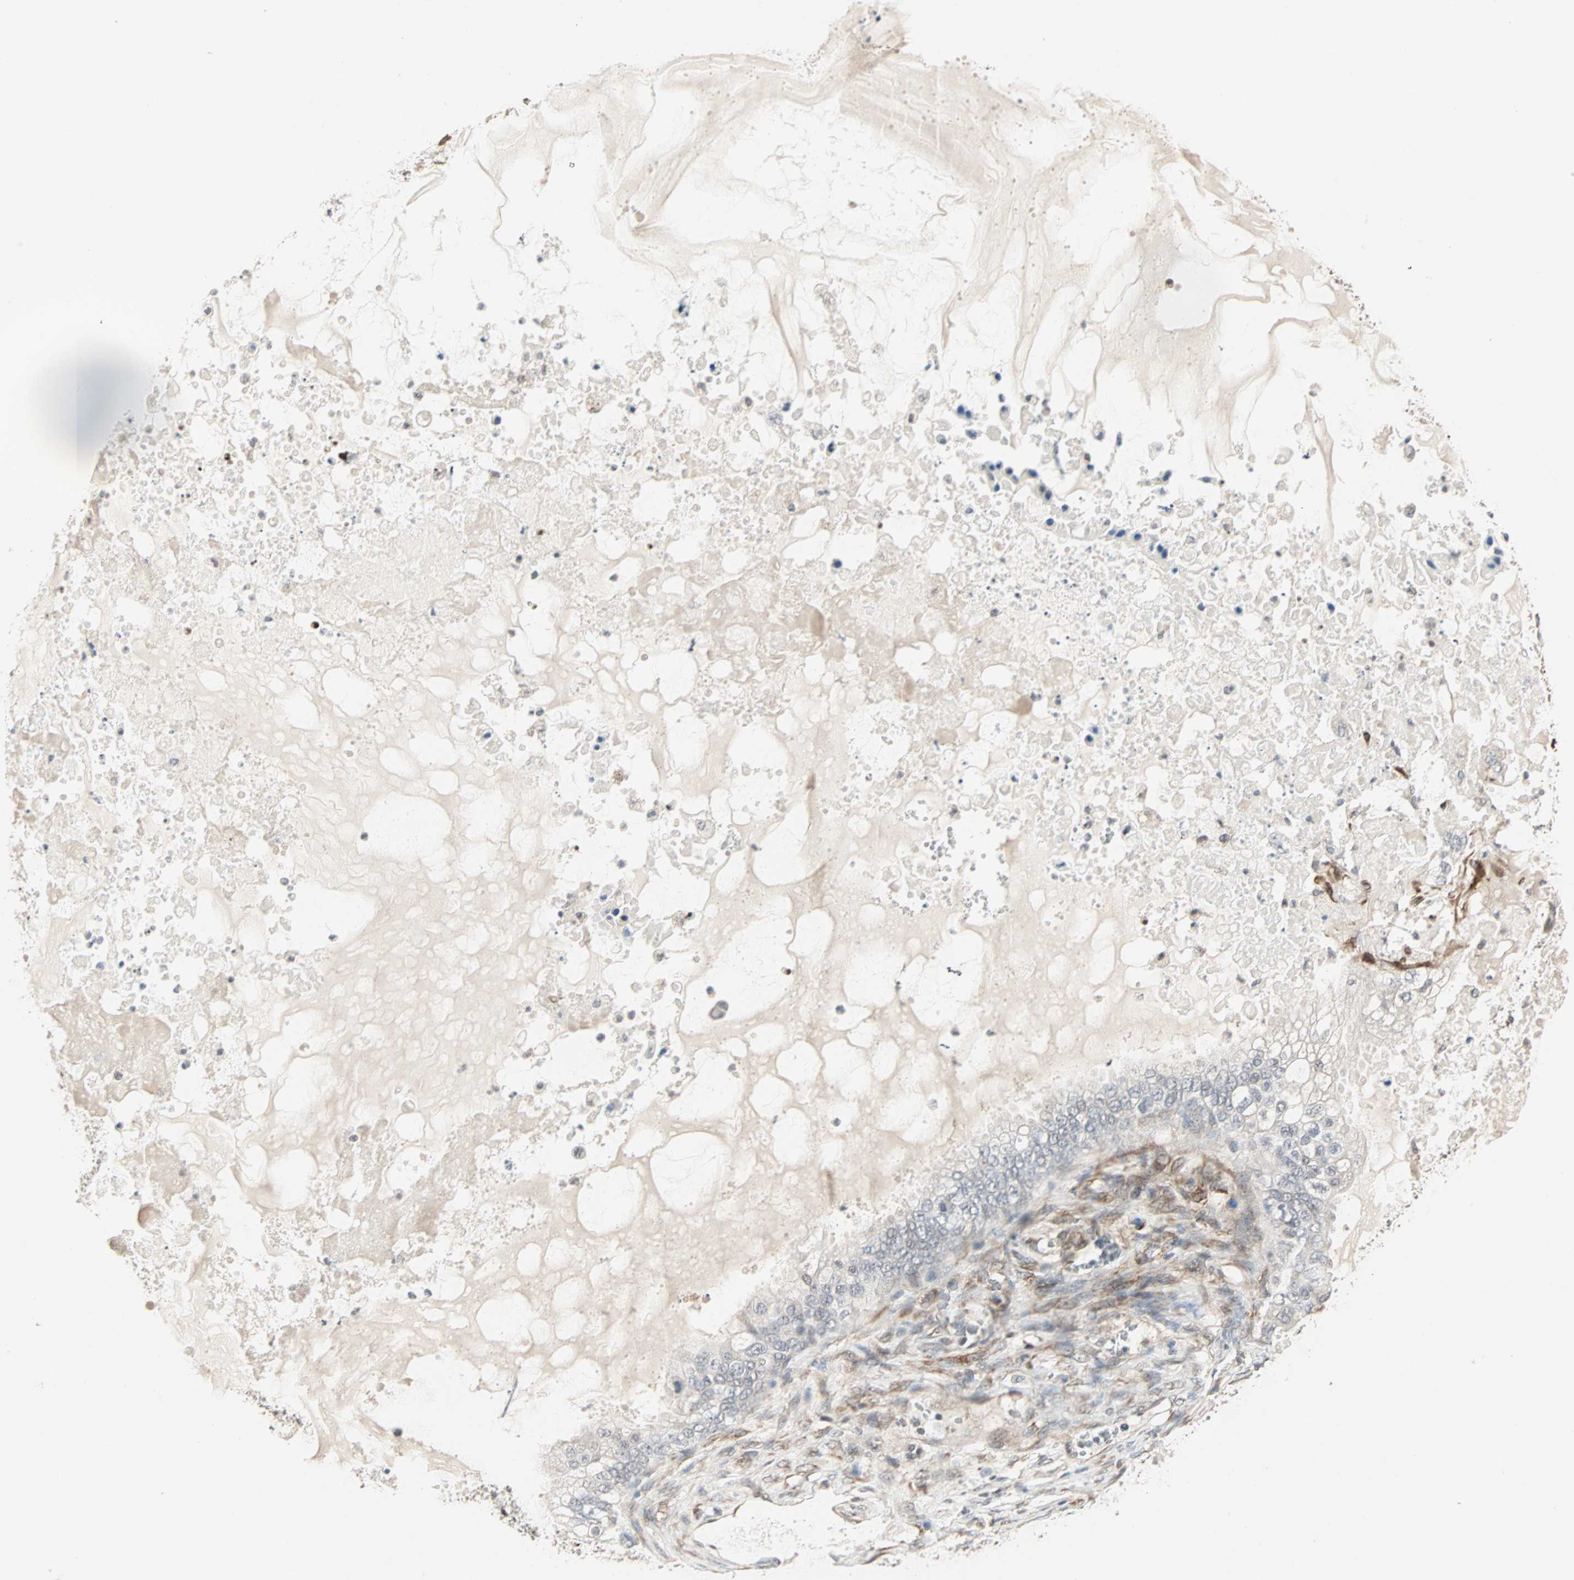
{"staining": {"intensity": "negative", "quantity": "none", "location": "none"}, "tissue": "ovarian cancer", "cell_type": "Tumor cells", "image_type": "cancer", "snomed": [{"axis": "morphology", "description": "Cystadenocarcinoma, mucinous, NOS"}, {"axis": "topography", "description": "Ovary"}], "caption": "DAB (3,3'-diaminobenzidine) immunohistochemical staining of human ovarian mucinous cystadenocarcinoma demonstrates no significant expression in tumor cells. Brightfield microscopy of immunohistochemistry stained with DAB (brown) and hematoxylin (blue), captured at high magnification.", "gene": "TRPV4", "patient": {"sex": "female", "age": 80}}